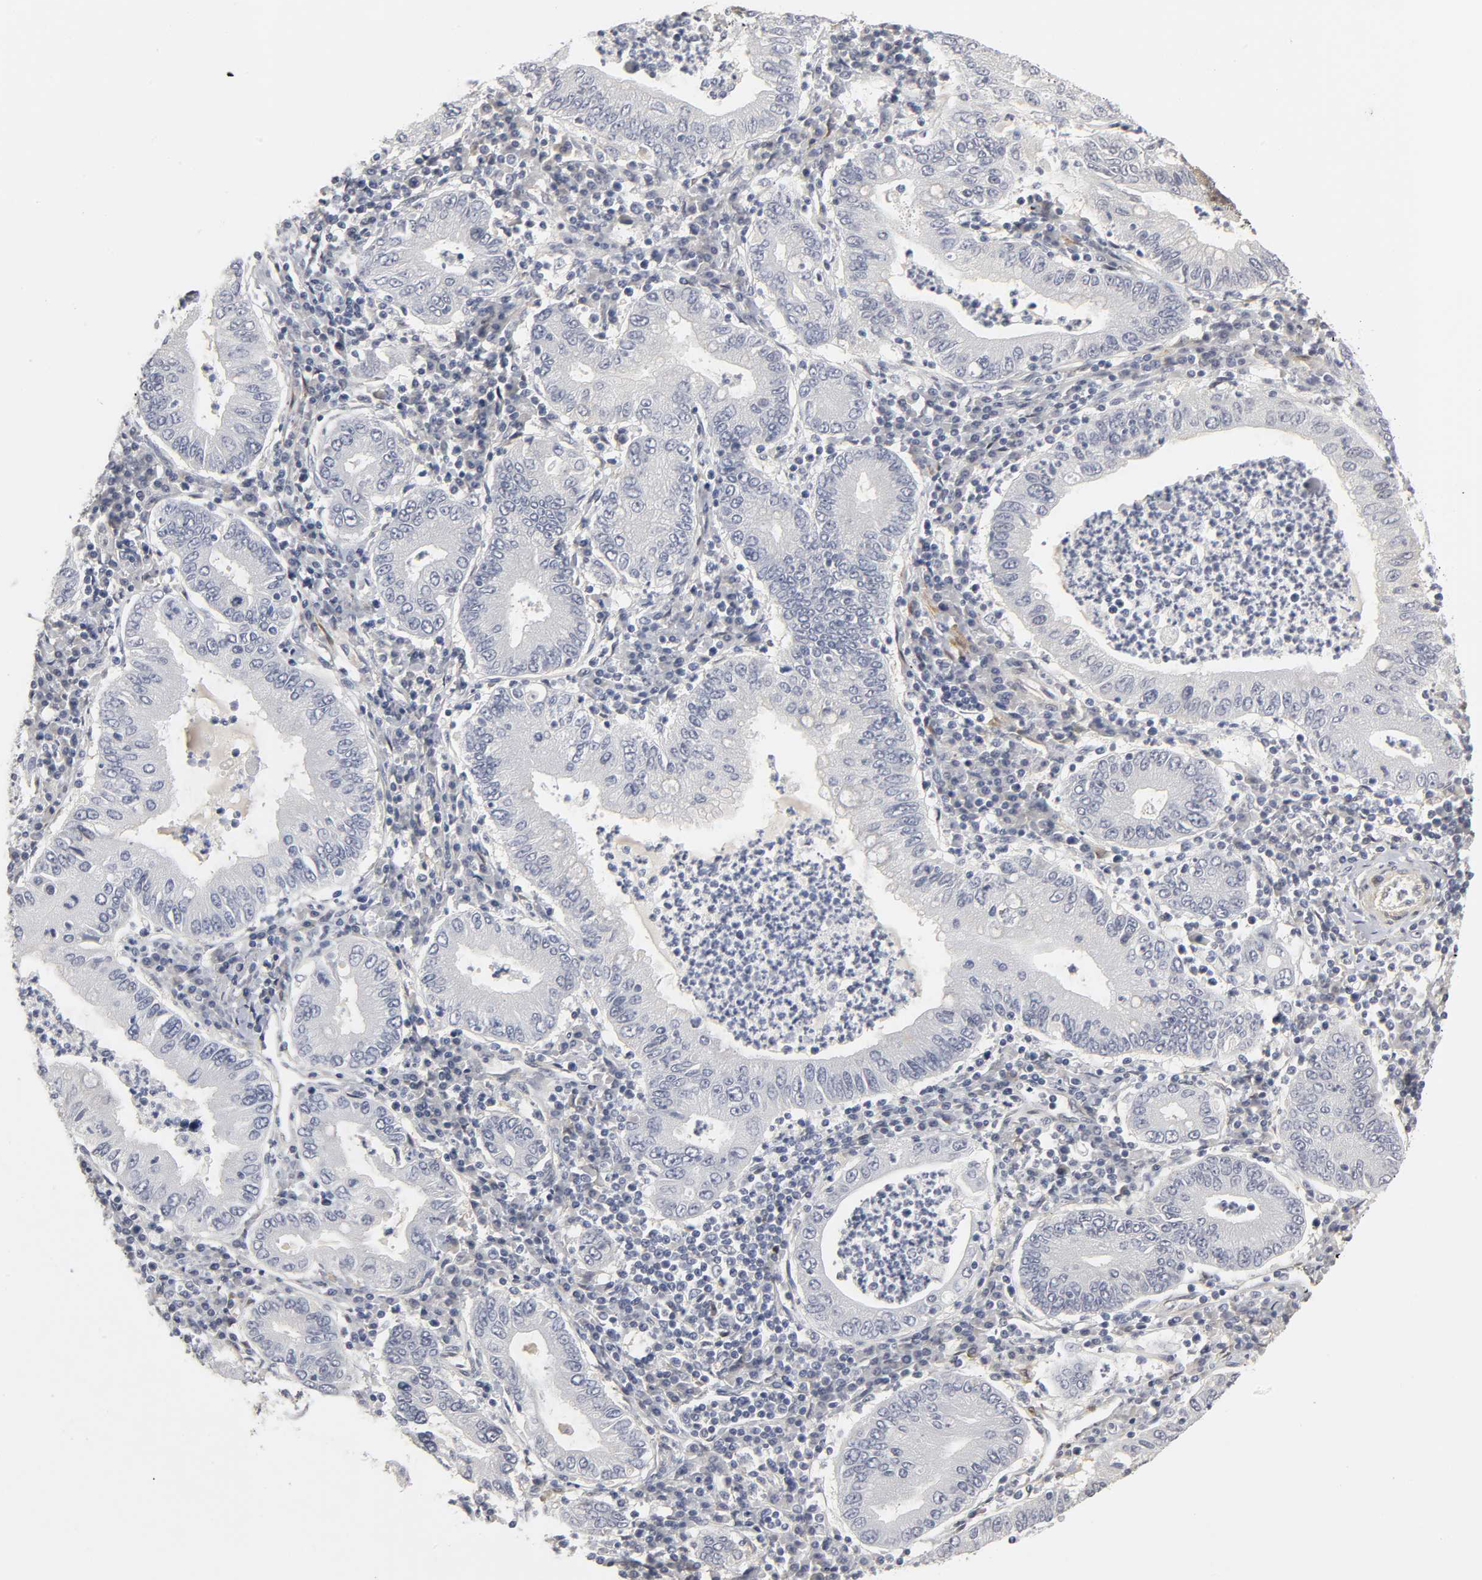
{"staining": {"intensity": "negative", "quantity": "none", "location": "none"}, "tissue": "stomach cancer", "cell_type": "Tumor cells", "image_type": "cancer", "snomed": [{"axis": "morphology", "description": "Normal tissue, NOS"}, {"axis": "morphology", "description": "Adenocarcinoma, NOS"}, {"axis": "topography", "description": "Esophagus"}, {"axis": "topography", "description": "Stomach, upper"}, {"axis": "topography", "description": "Peripheral nerve tissue"}], "caption": "Histopathology image shows no protein staining in tumor cells of stomach cancer (adenocarcinoma) tissue.", "gene": "PDLIM3", "patient": {"sex": "male", "age": 62}}